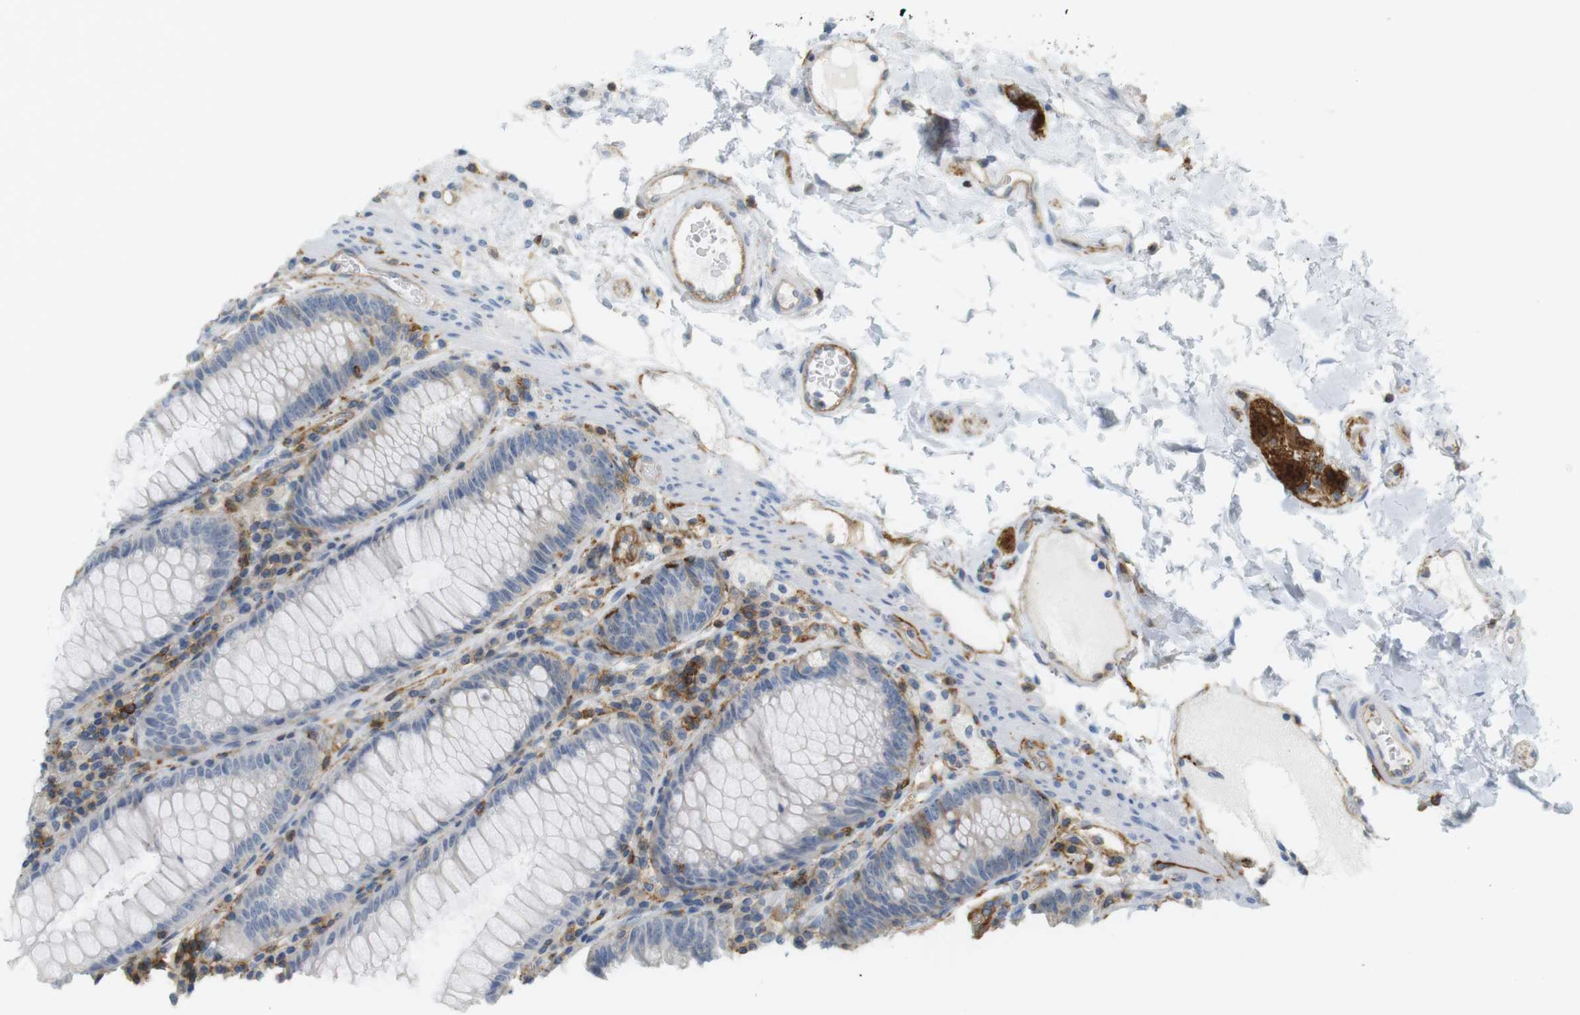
{"staining": {"intensity": "weak", "quantity": ">75%", "location": "cytoplasmic/membranous"}, "tissue": "colon", "cell_type": "Endothelial cells", "image_type": "normal", "snomed": [{"axis": "morphology", "description": "Normal tissue, NOS"}, {"axis": "topography", "description": "Colon"}], "caption": "A histopathology image showing weak cytoplasmic/membranous expression in about >75% of endothelial cells in unremarkable colon, as visualized by brown immunohistochemical staining.", "gene": "F2R", "patient": {"sex": "female", "age": 46}}